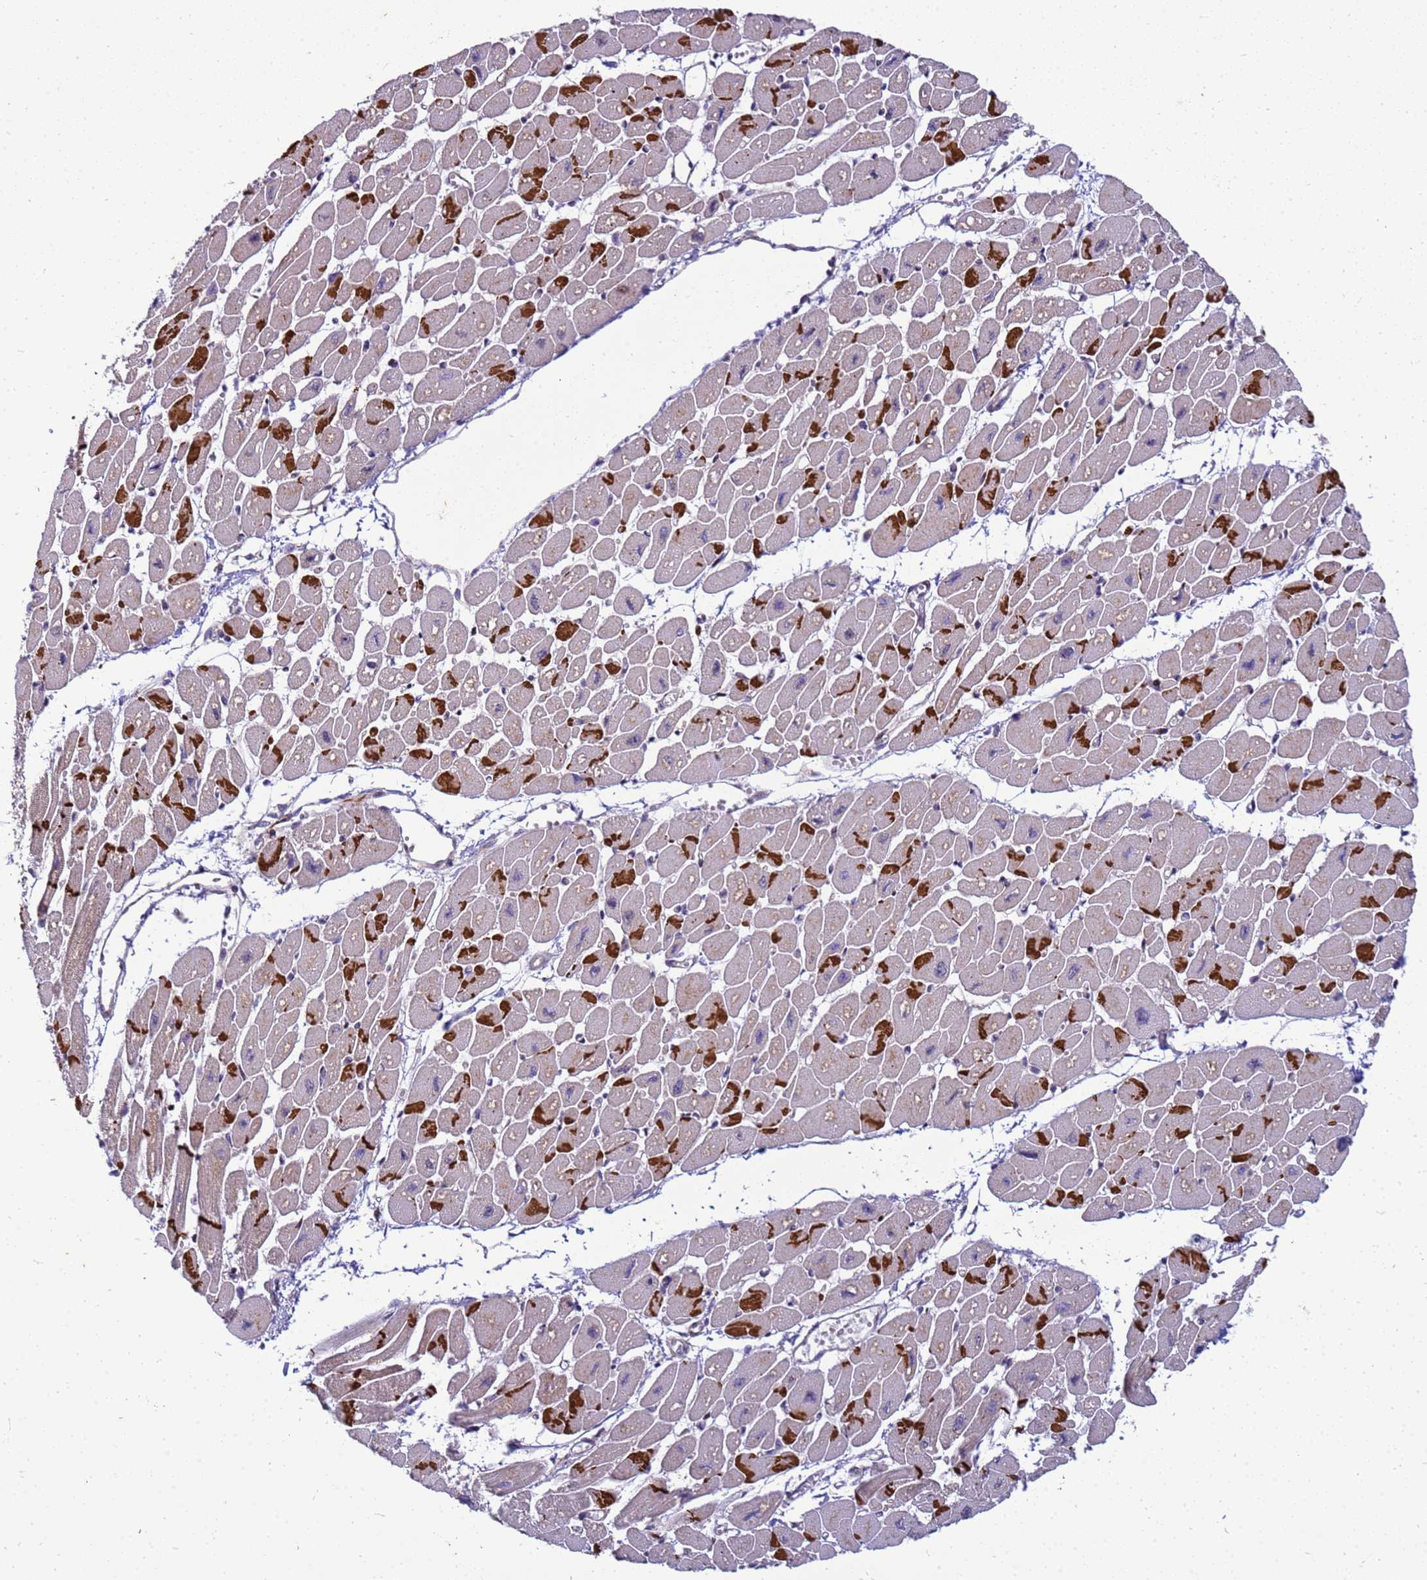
{"staining": {"intensity": "moderate", "quantity": "25%-75%", "location": "cytoplasmic/membranous"}, "tissue": "heart muscle", "cell_type": "Cardiomyocytes", "image_type": "normal", "snomed": [{"axis": "morphology", "description": "Normal tissue, NOS"}, {"axis": "topography", "description": "Heart"}], "caption": "The photomicrograph shows immunohistochemical staining of benign heart muscle. There is moderate cytoplasmic/membranous staining is present in about 25%-75% of cardiomyocytes.", "gene": "RSPO1", "patient": {"sex": "female", "age": 54}}